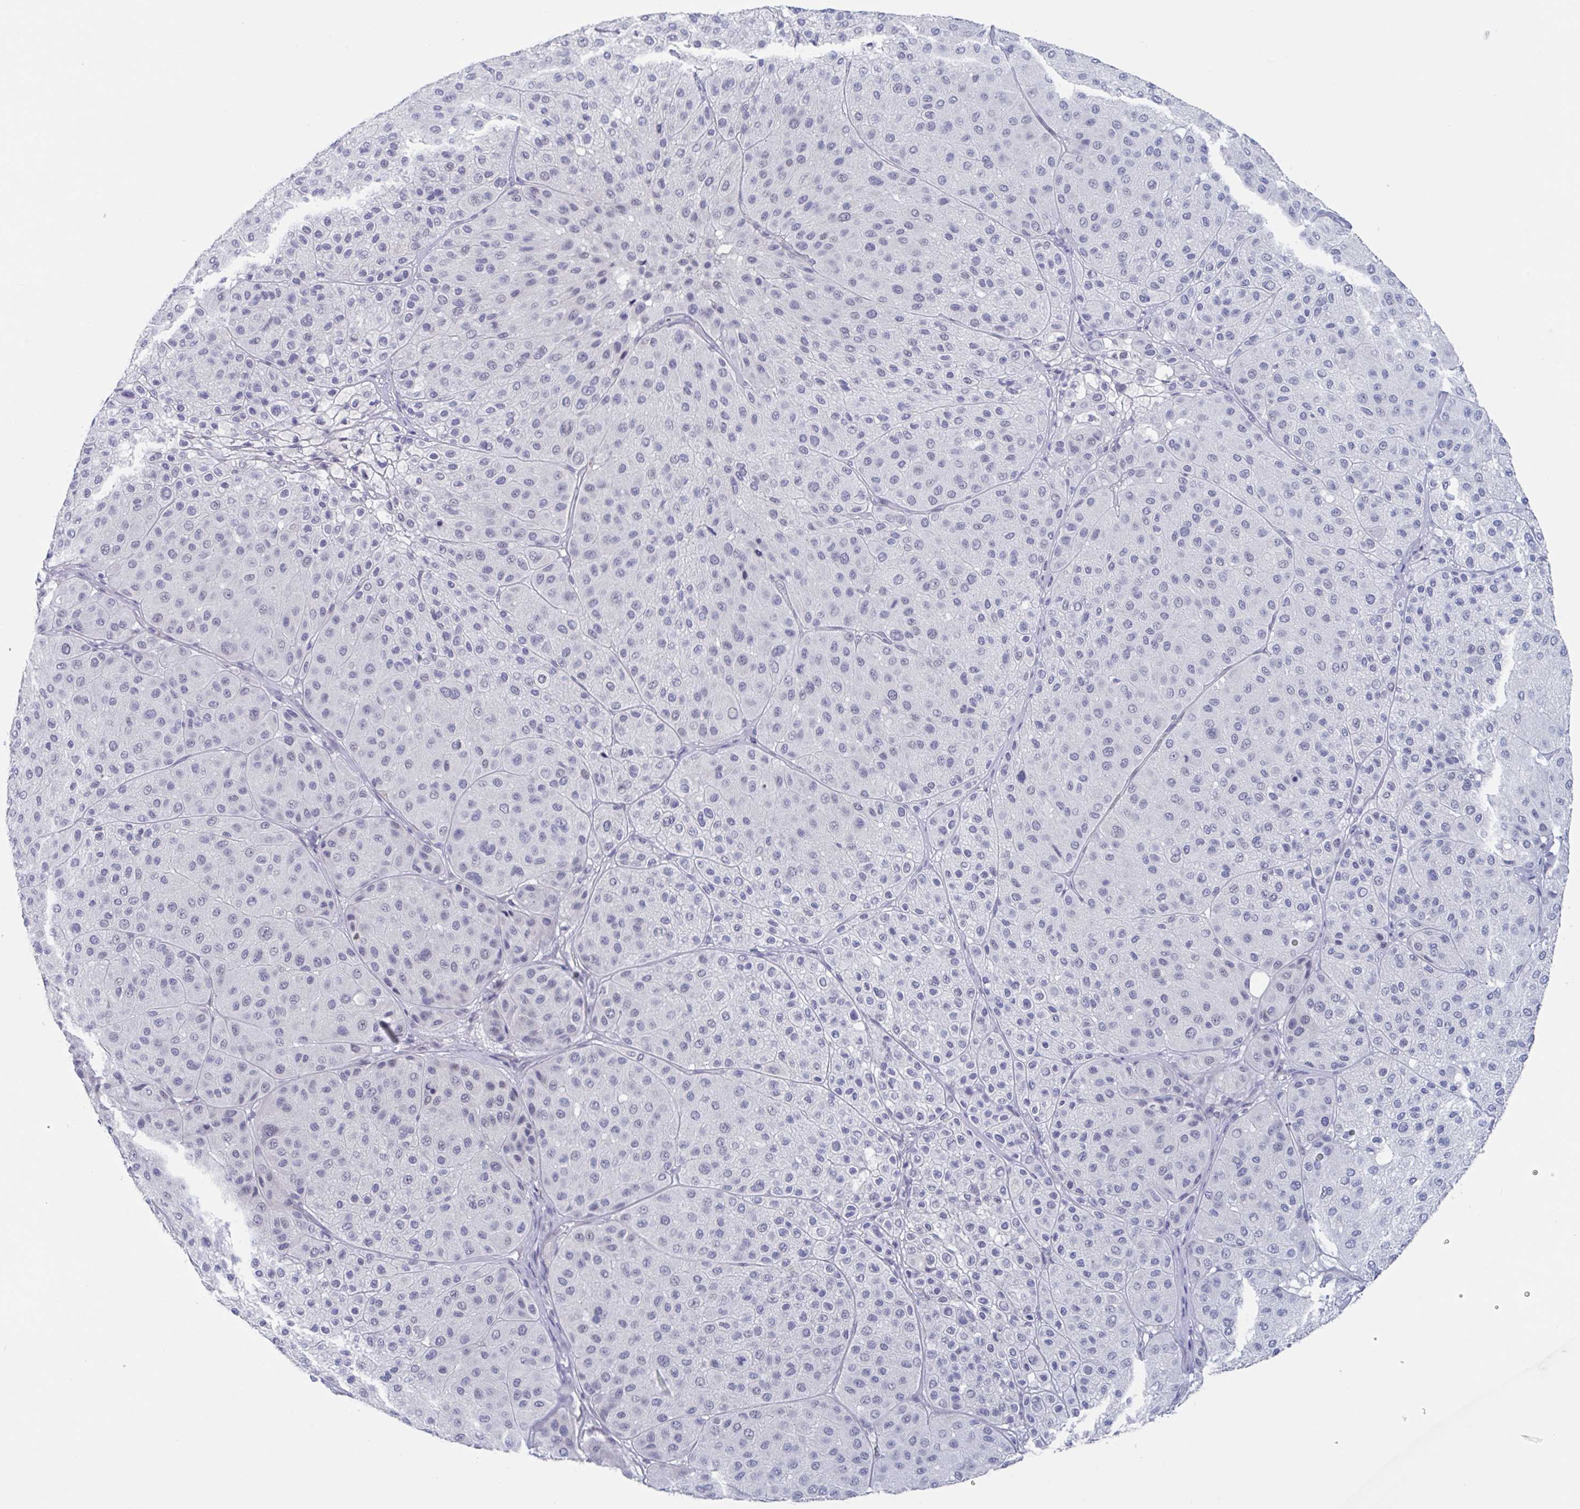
{"staining": {"intensity": "negative", "quantity": "none", "location": "none"}, "tissue": "melanoma", "cell_type": "Tumor cells", "image_type": "cancer", "snomed": [{"axis": "morphology", "description": "Malignant melanoma, Metastatic site"}, {"axis": "topography", "description": "Smooth muscle"}], "caption": "Melanoma was stained to show a protein in brown. There is no significant expression in tumor cells.", "gene": "KDM4D", "patient": {"sex": "male", "age": 41}}